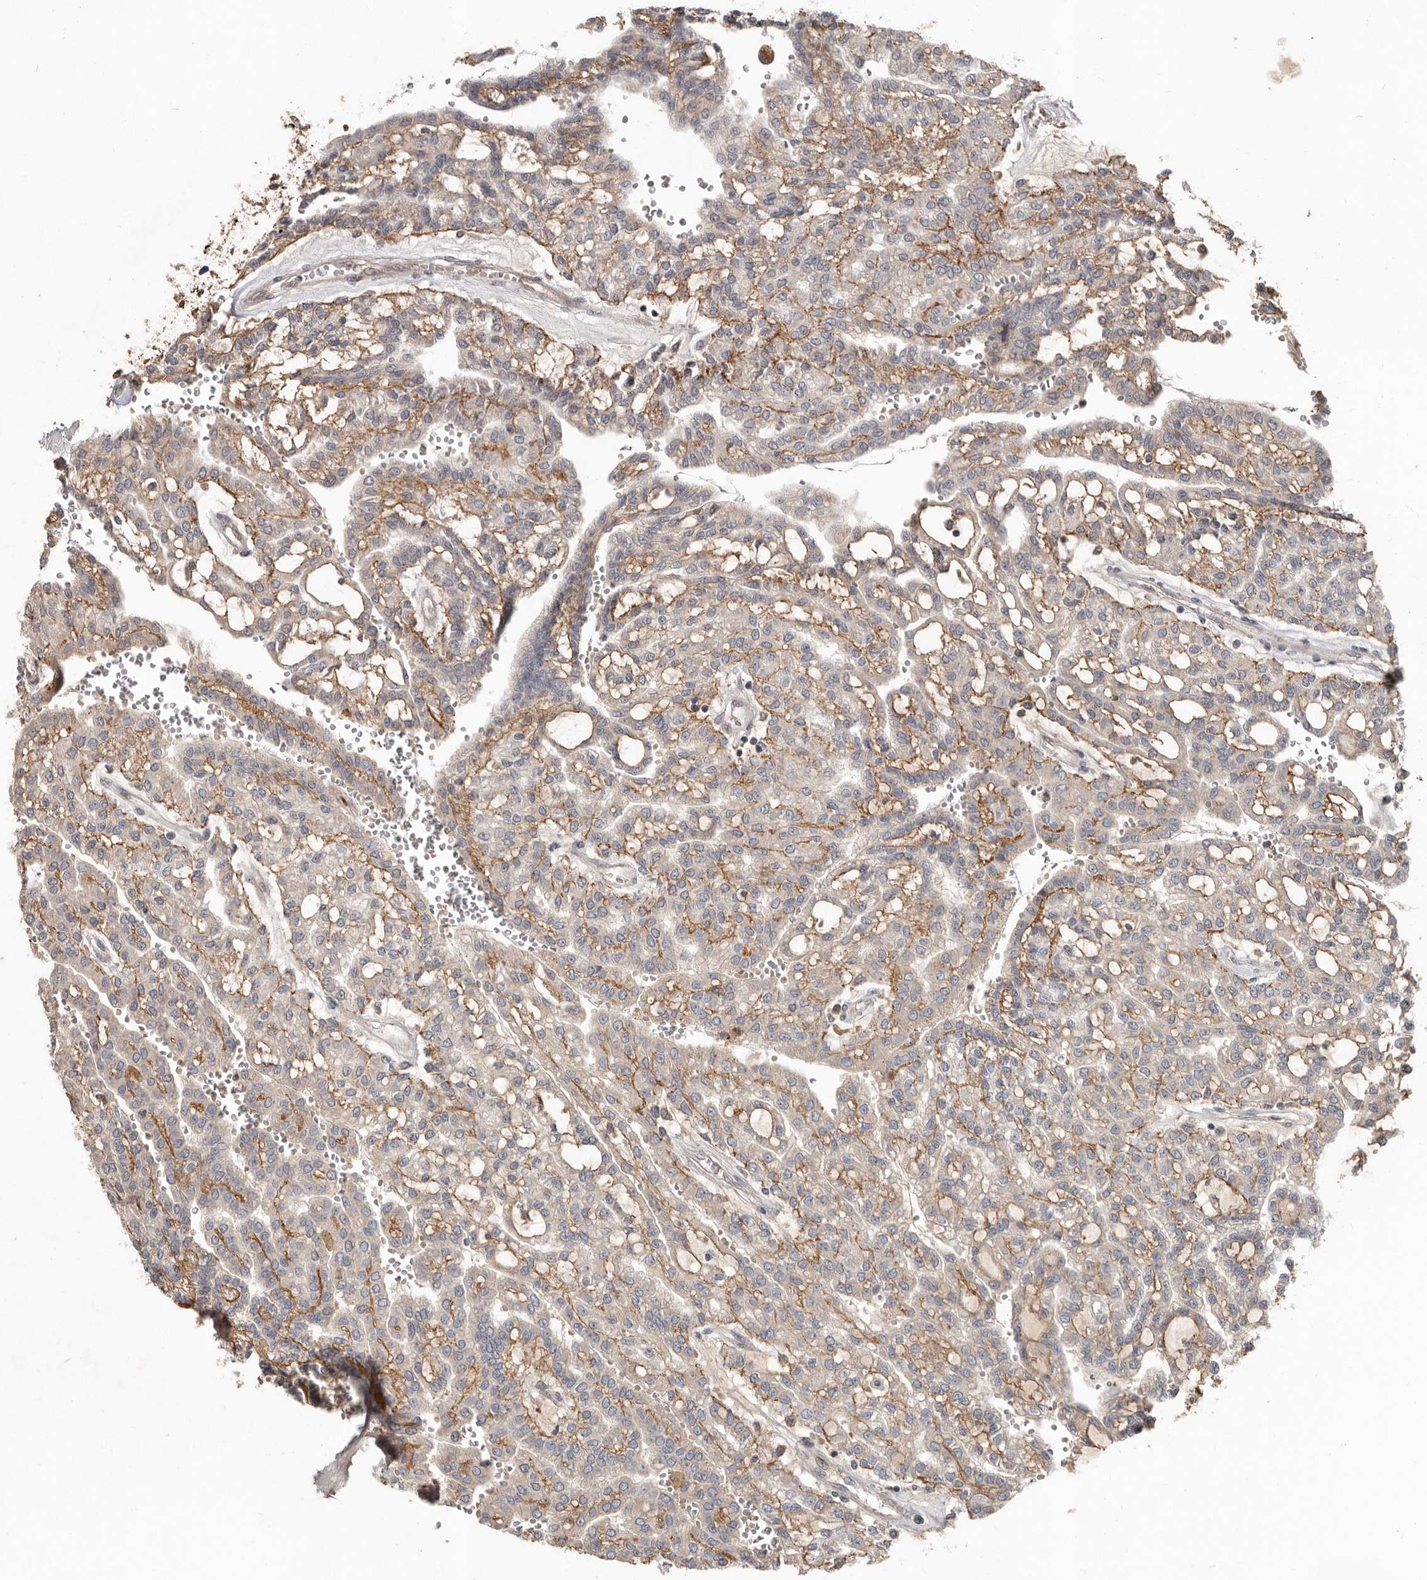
{"staining": {"intensity": "weak", "quantity": ">75%", "location": "cytoplasmic/membranous"}, "tissue": "renal cancer", "cell_type": "Tumor cells", "image_type": "cancer", "snomed": [{"axis": "morphology", "description": "Adenocarcinoma, NOS"}, {"axis": "topography", "description": "Kidney"}], "caption": "Immunohistochemistry (IHC) micrograph of neoplastic tissue: human adenocarcinoma (renal) stained using immunohistochemistry (IHC) reveals low levels of weak protein expression localized specifically in the cytoplasmic/membranous of tumor cells, appearing as a cytoplasmic/membranous brown color.", "gene": "LRGUK", "patient": {"sex": "male", "age": 63}}